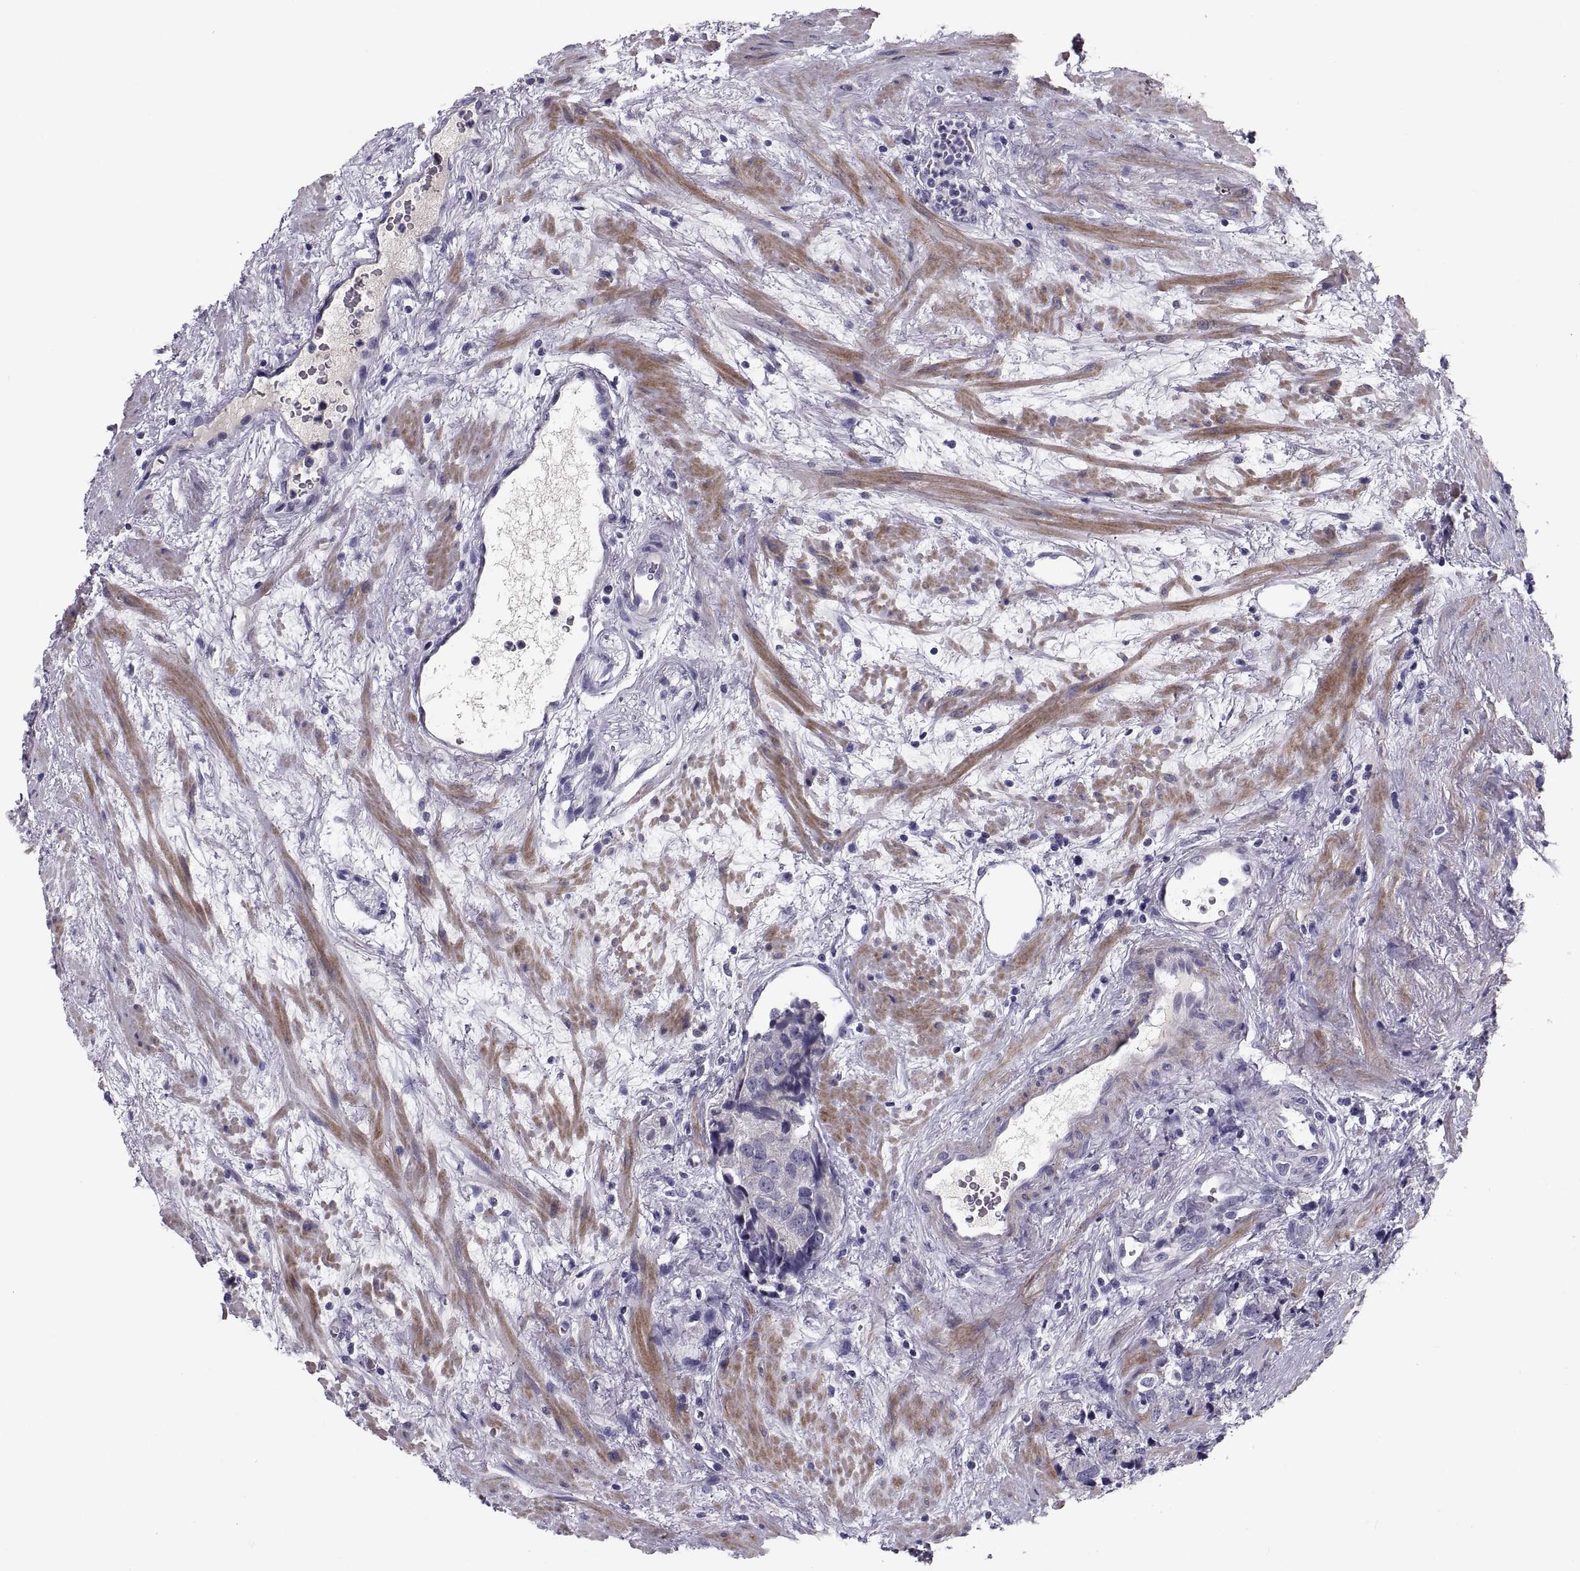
{"staining": {"intensity": "negative", "quantity": "none", "location": "none"}, "tissue": "prostate cancer", "cell_type": "Tumor cells", "image_type": "cancer", "snomed": [{"axis": "morphology", "description": "Adenocarcinoma, NOS"}, {"axis": "topography", "description": "Prostate and seminal vesicle, NOS"}], "caption": "The photomicrograph demonstrates no significant expression in tumor cells of prostate cancer (adenocarcinoma). (Immunohistochemistry, brightfield microscopy, high magnification).", "gene": "PDZRN4", "patient": {"sex": "male", "age": 63}}